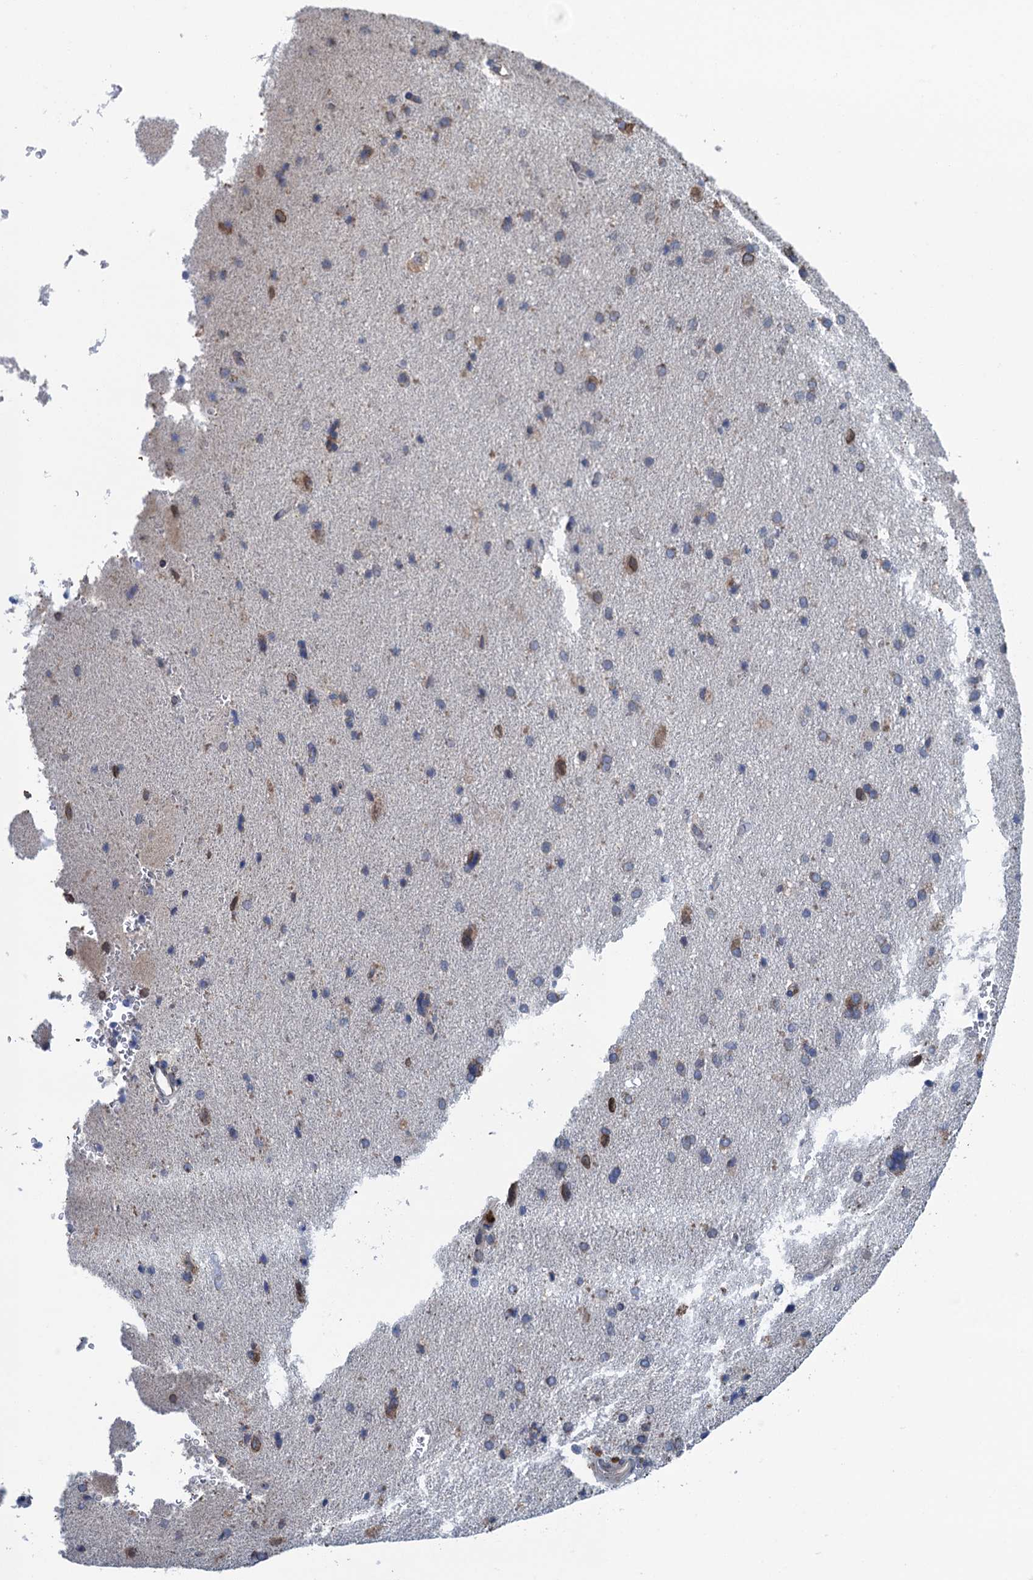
{"staining": {"intensity": "negative", "quantity": "none", "location": "none"}, "tissue": "cerebral cortex", "cell_type": "Endothelial cells", "image_type": "normal", "snomed": [{"axis": "morphology", "description": "Normal tissue, NOS"}, {"axis": "topography", "description": "Cerebral cortex"}], "caption": "High power microscopy photomicrograph of an IHC histopathology image of normal cerebral cortex, revealing no significant staining in endothelial cells.", "gene": "CTU2", "patient": {"sex": "male", "age": 62}}